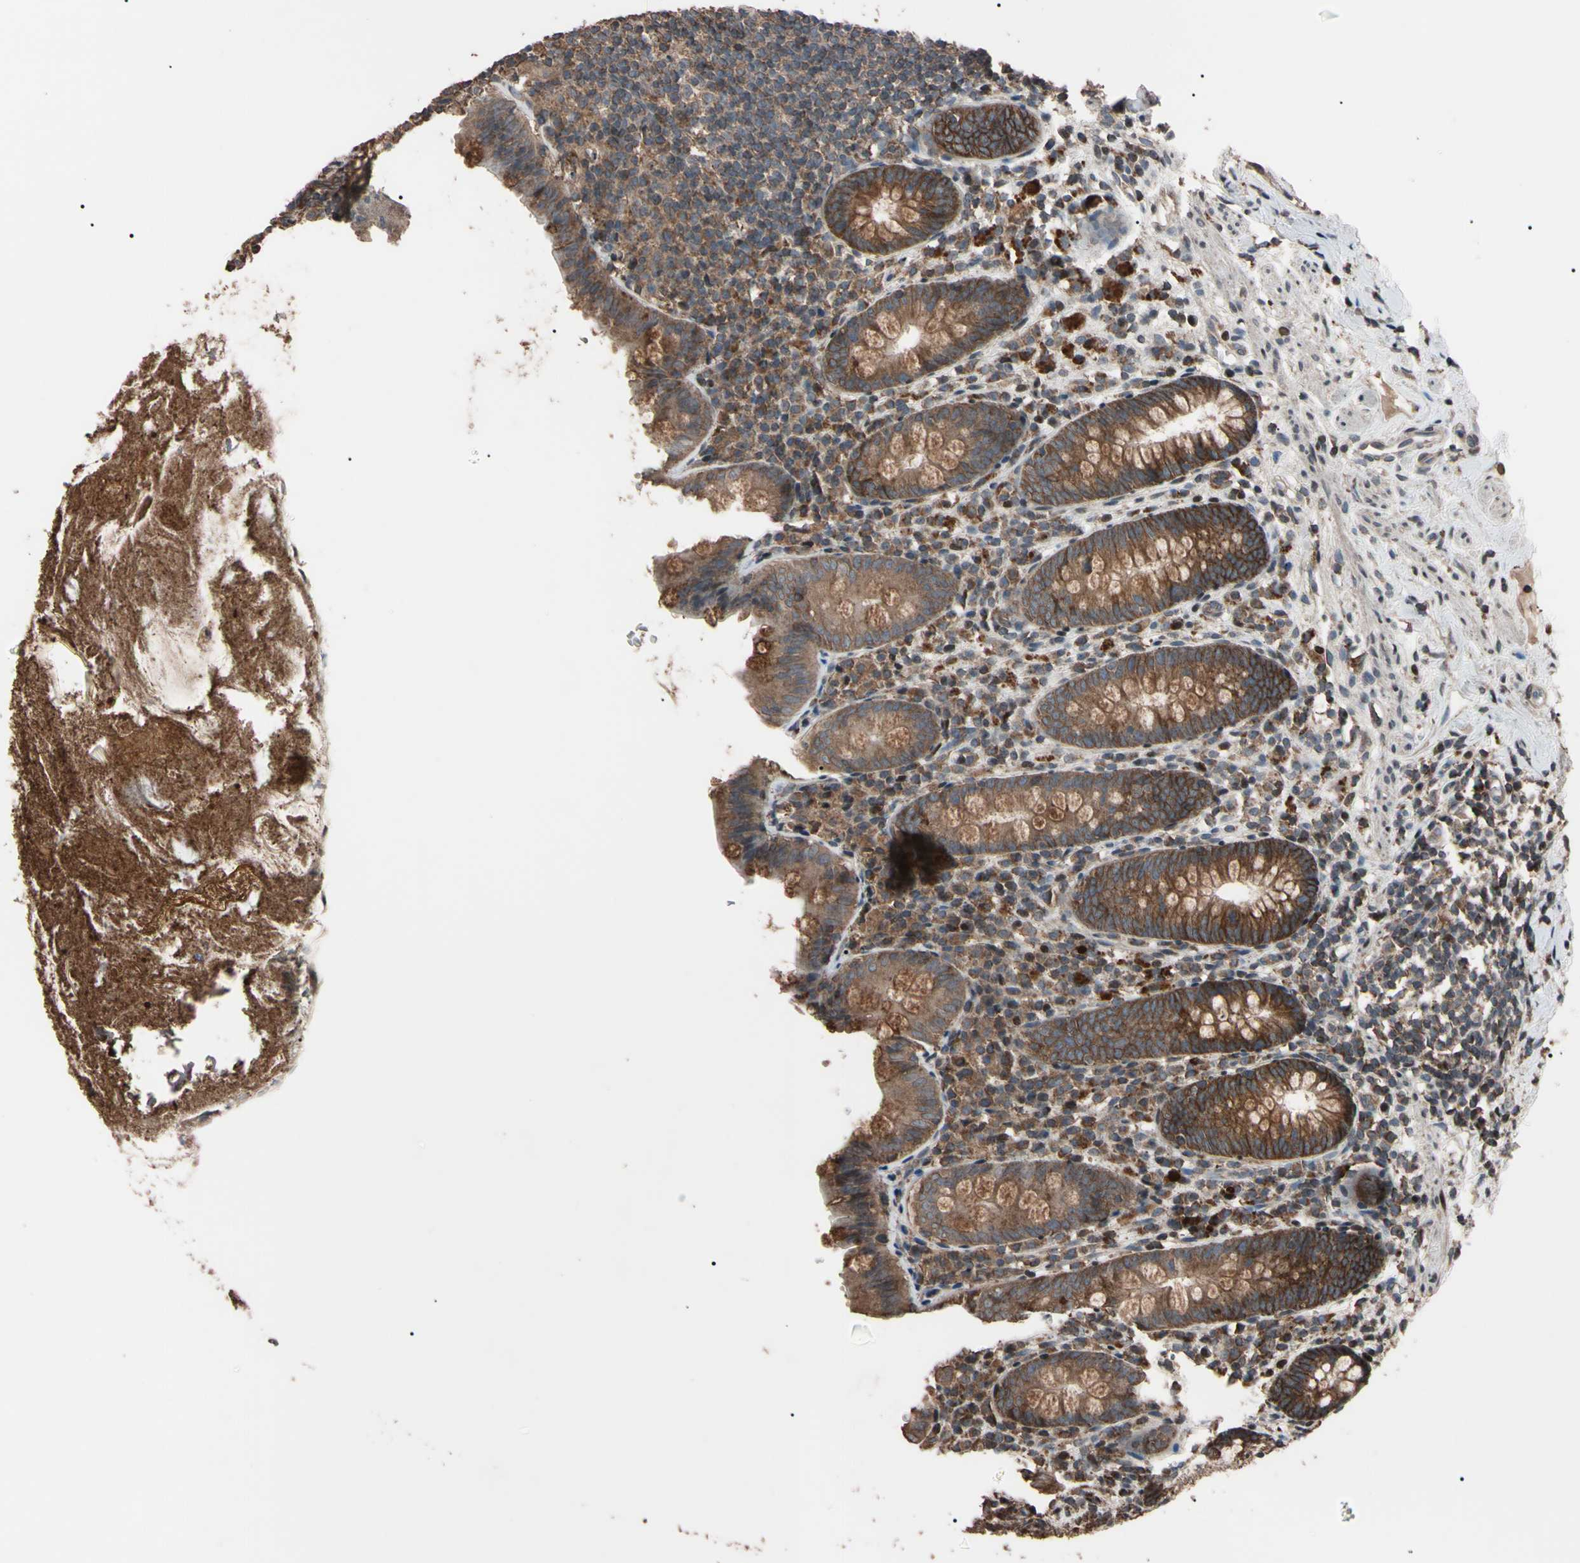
{"staining": {"intensity": "moderate", "quantity": ">75%", "location": "cytoplasmic/membranous"}, "tissue": "appendix", "cell_type": "Glandular cells", "image_type": "normal", "snomed": [{"axis": "morphology", "description": "Normal tissue, NOS"}, {"axis": "topography", "description": "Appendix"}], "caption": "Protein staining of benign appendix displays moderate cytoplasmic/membranous positivity in about >75% of glandular cells.", "gene": "TNFRSF1A", "patient": {"sex": "male", "age": 52}}